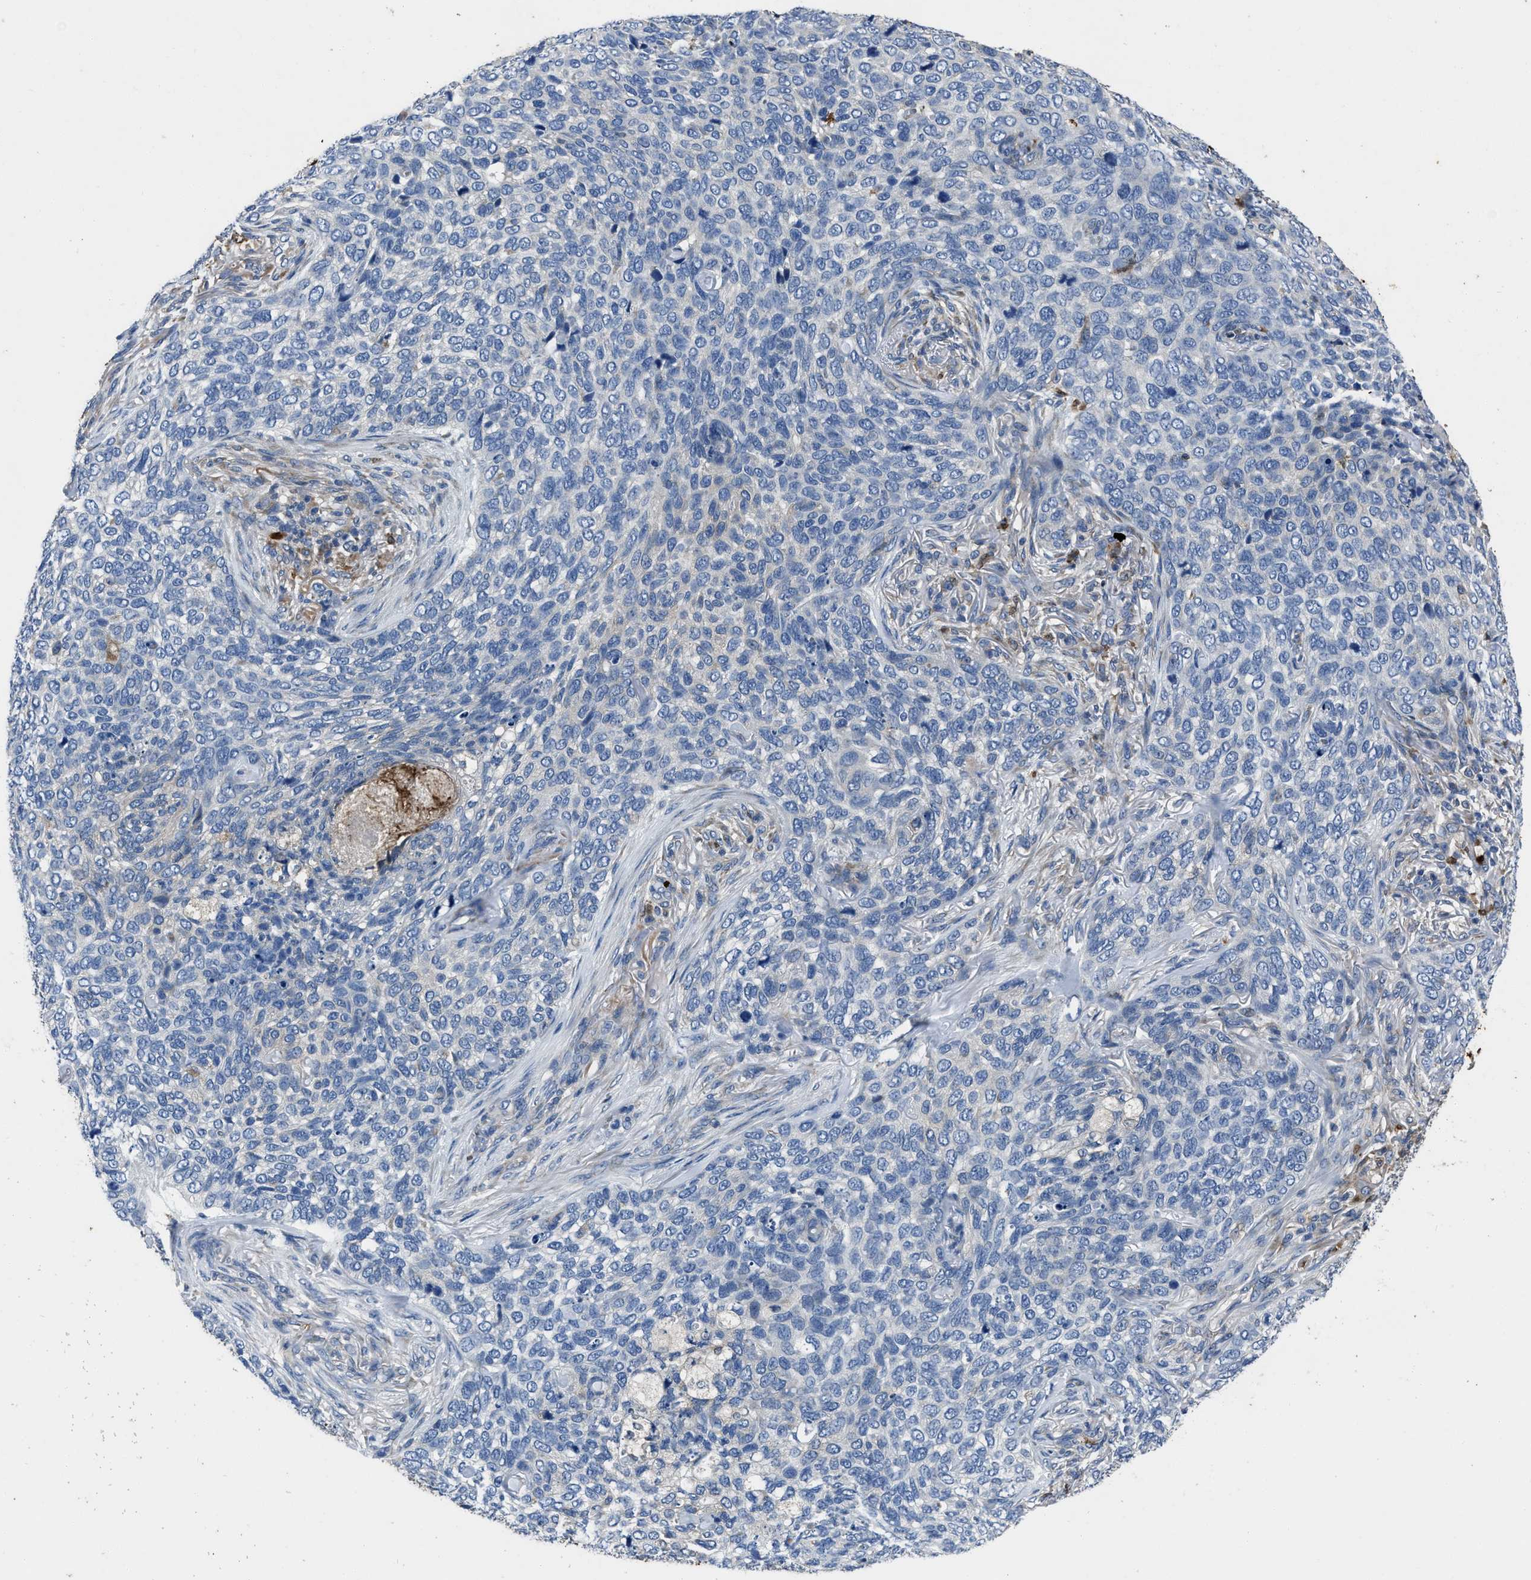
{"staining": {"intensity": "negative", "quantity": "none", "location": "none"}, "tissue": "skin cancer", "cell_type": "Tumor cells", "image_type": "cancer", "snomed": [{"axis": "morphology", "description": "Basal cell carcinoma"}, {"axis": "topography", "description": "Skin"}], "caption": "This is an immunohistochemistry (IHC) photomicrograph of human skin cancer. There is no expression in tumor cells.", "gene": "ANGPT1", "patient": {"sex": "female", "age": 64}}